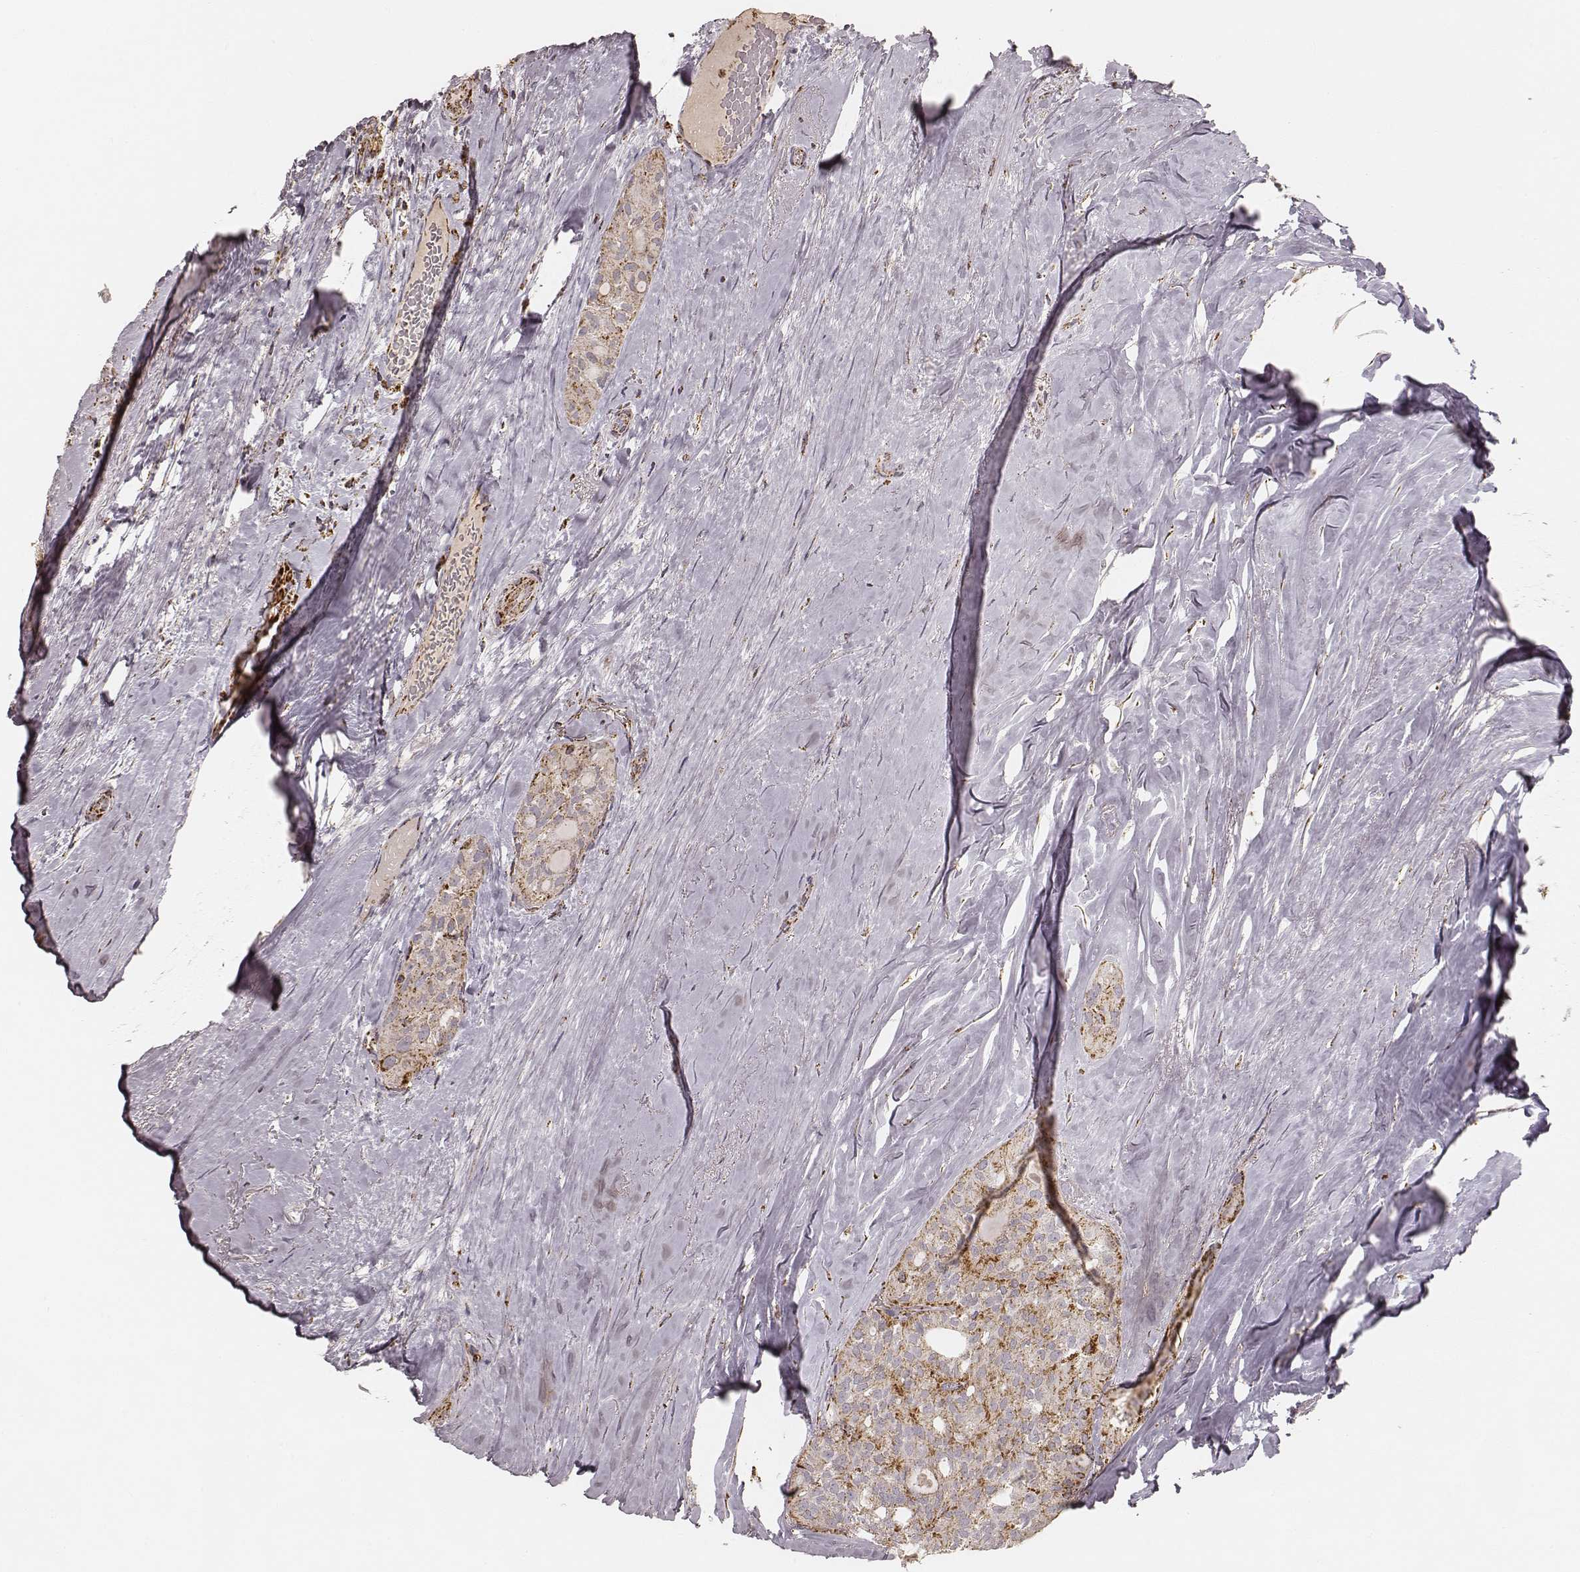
{"staining": {"intensity": "strong", "quantity": ">75%", "location": "cytoplasmic/membranous"}, "tissue": "thyroid cancer", "cell_type": "Tumor cells", "image_type": "cancer", "snomed": [{"axis": "morphology", "description": "Follicular adenoma carcinoma, NOS"}, {"axis": "topography", "description": "Thyroid gland"}], "caption": "There is high levels of strong cytoplasmic/membranous expression in tumor cells of follicular adenoma carcinoma (thyroid), as demonstrated by immunohistochemical staining (brown color).", "gene": "CS", "patient": {"sex": "male", "age": 75}}